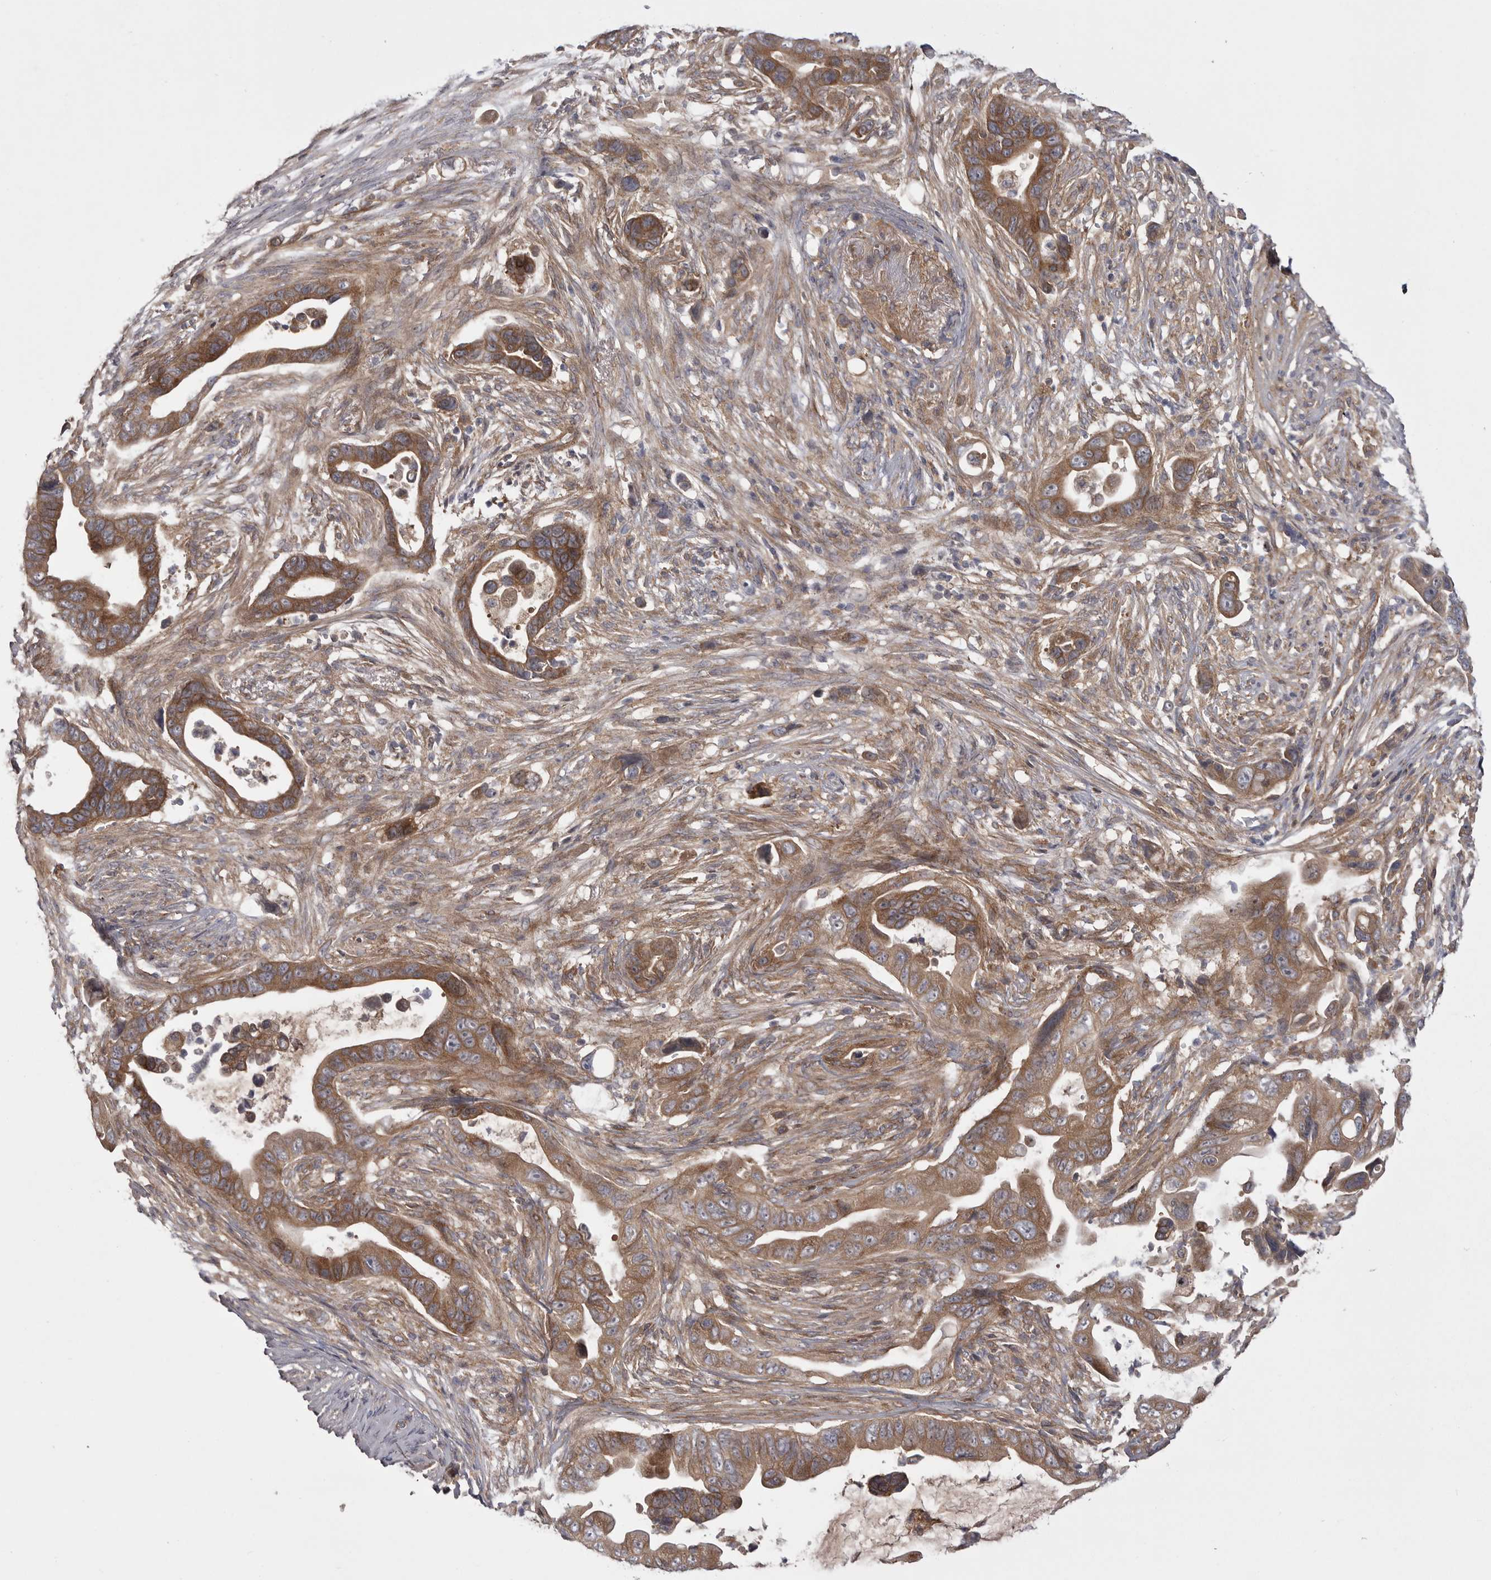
{"staining": {"intensity": "strong", "quantity": ">75%", "location": "cytoplasmic/membranous"}, "tissue": "pancreatic cancer", "cell_type": "Tumor cells", "image_type": "cancer", "snomed": [{"axis": "morphology", "description": "Adenocarcinoma, NOS"}, {"axis": "topography", "description": "Pancreas"}], "caption": "Human pancreatic cancer (adenocarcinoma) stained with a brown dye demonstrates strong cytoplasmic/membranous positive expression in about >75% of tumor cells.", "gene": "OSBPL9", "patient": {"sex": "female", "age": 72}}